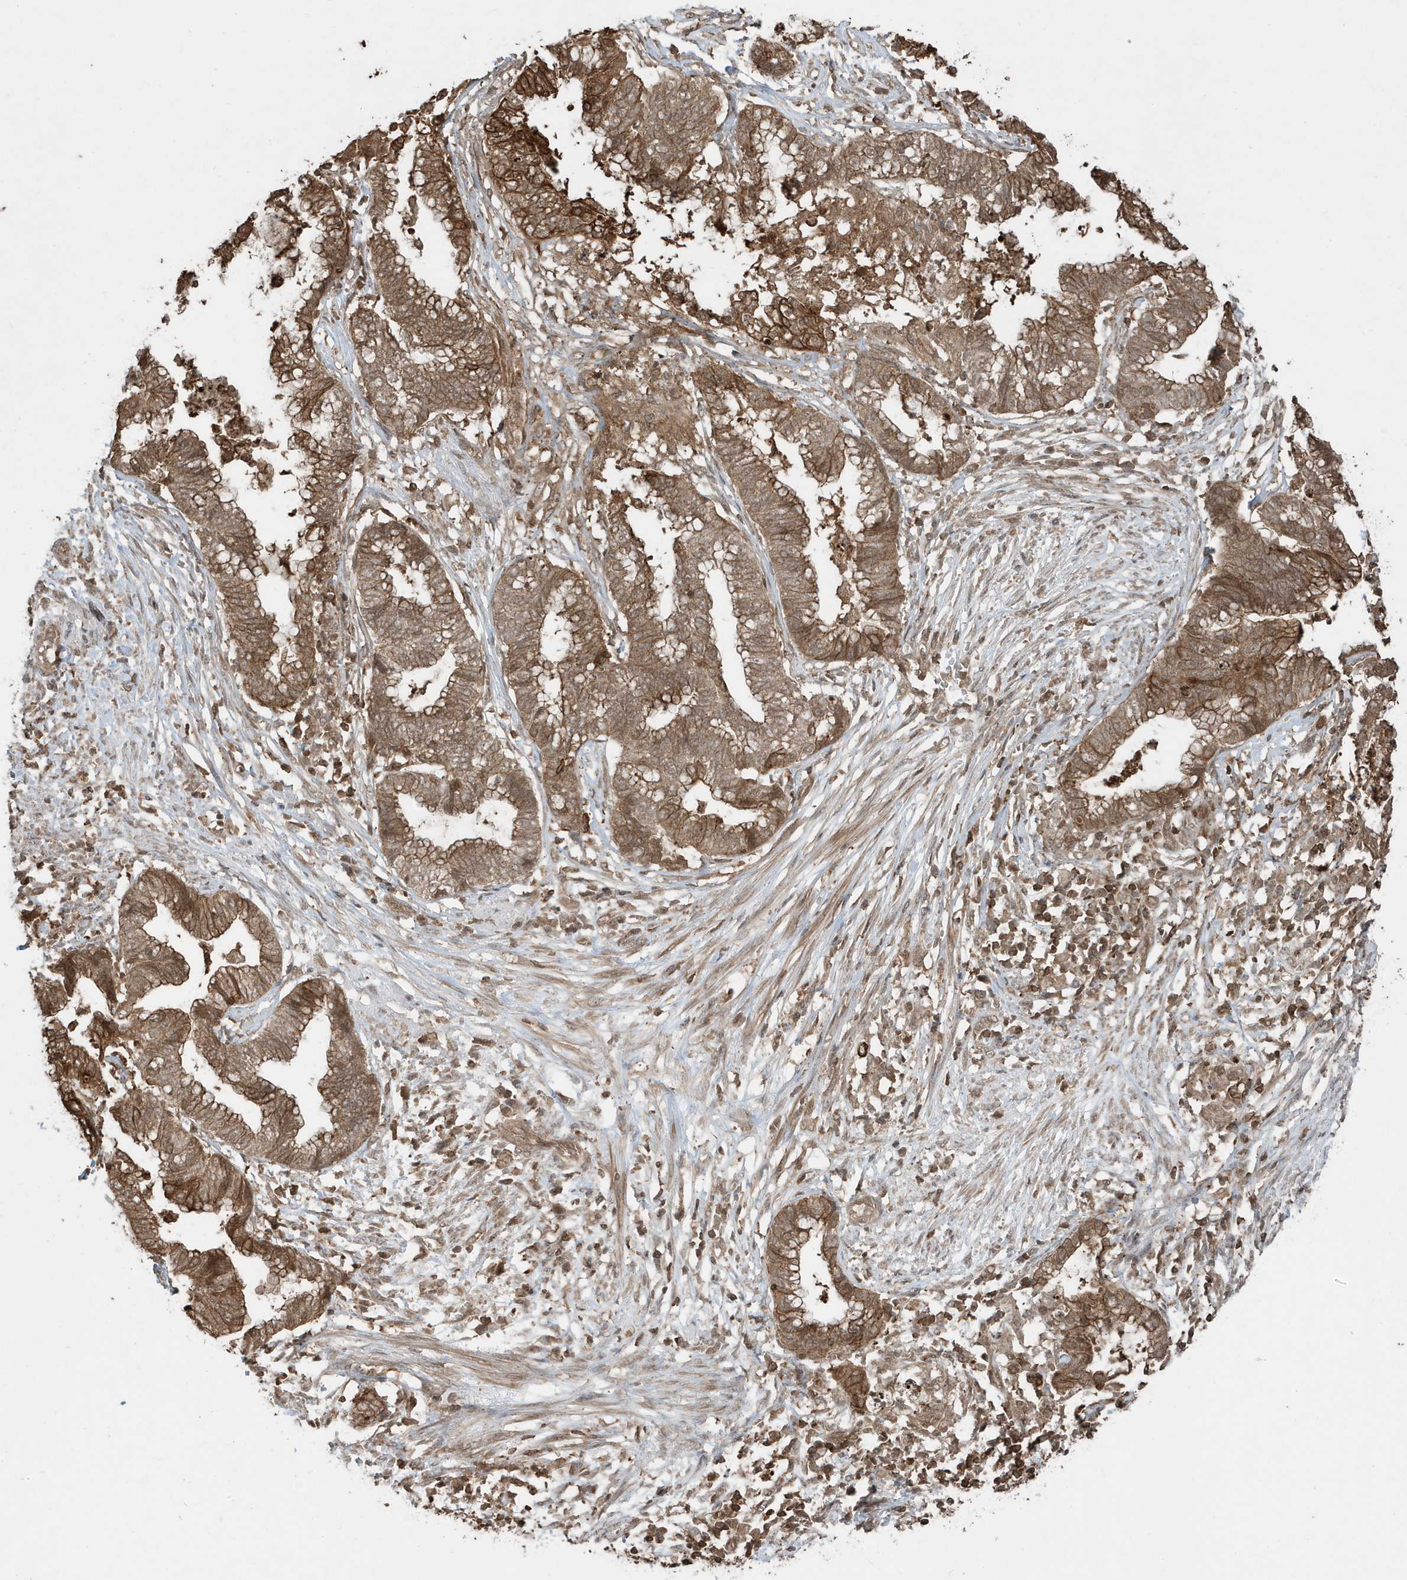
{"staining": {"intensity": "moderate", "quantity": ">75%", "location": "cytoplasmic/membranous"}, "tissue": "endometrial cancer", "cell_type": "Tumor cells", "image_type": "cancer", "snomed": [{"axis": "morphology", "description": "Necrosis, NOS"}, {"axis": "morphology", "description": "Adenocarcinoma, NOS"}, {"axis": "topography", "description": "Endometrium"}], "caption": "Brown immunohistochemical staining in human adenocarcinoma (endometrial) demonstrates moderate cytoplasmic/membranous positivity in approximately >75% of tumor cells. The protein of interest is shown in brown color, while the nuclei are stained blue.", "gene": "ASAP1", "patient": {"sex": "female", "age": 79}}